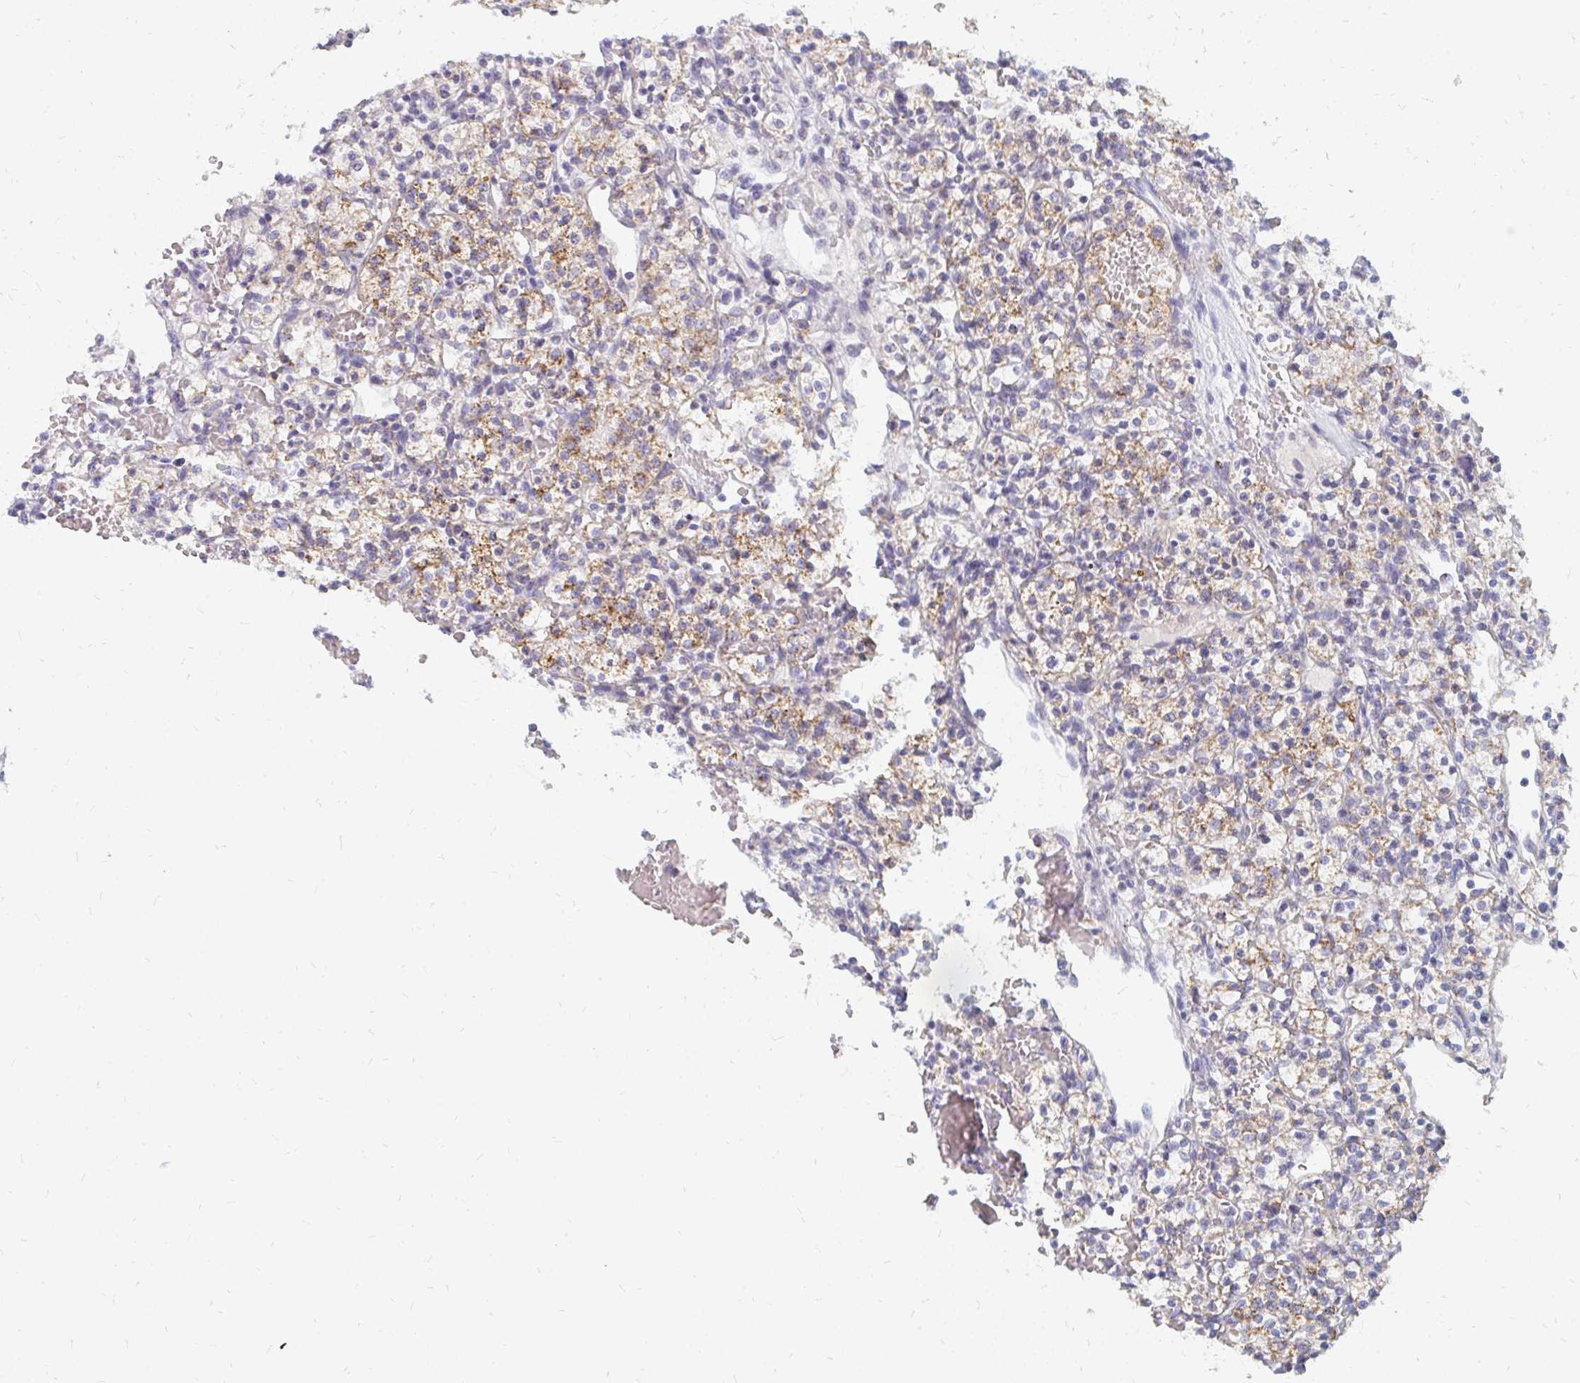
{"staining": {"intensity": "moderate", "quantity": "25%-75%", "location": "cytoplasmic/membranous"}, "tissue": "renal cancer", "cell_type": "Tumor cells", "image_type": "cancer", "snomed": [{"axis": "morphology", "description": "Adenocarcinoma, NOS"}, {"axis": "topography", "description": "Kidney"}], "caption": "An immunohistochemistry micrograph of tumor tissue is shown. Protein staining in brown shows moderate cytoplasmic/membranous positivity in renal cancer within tumor cells.", "gene": "OR10V1", "patient": {"sex": "female", "age": 60}}